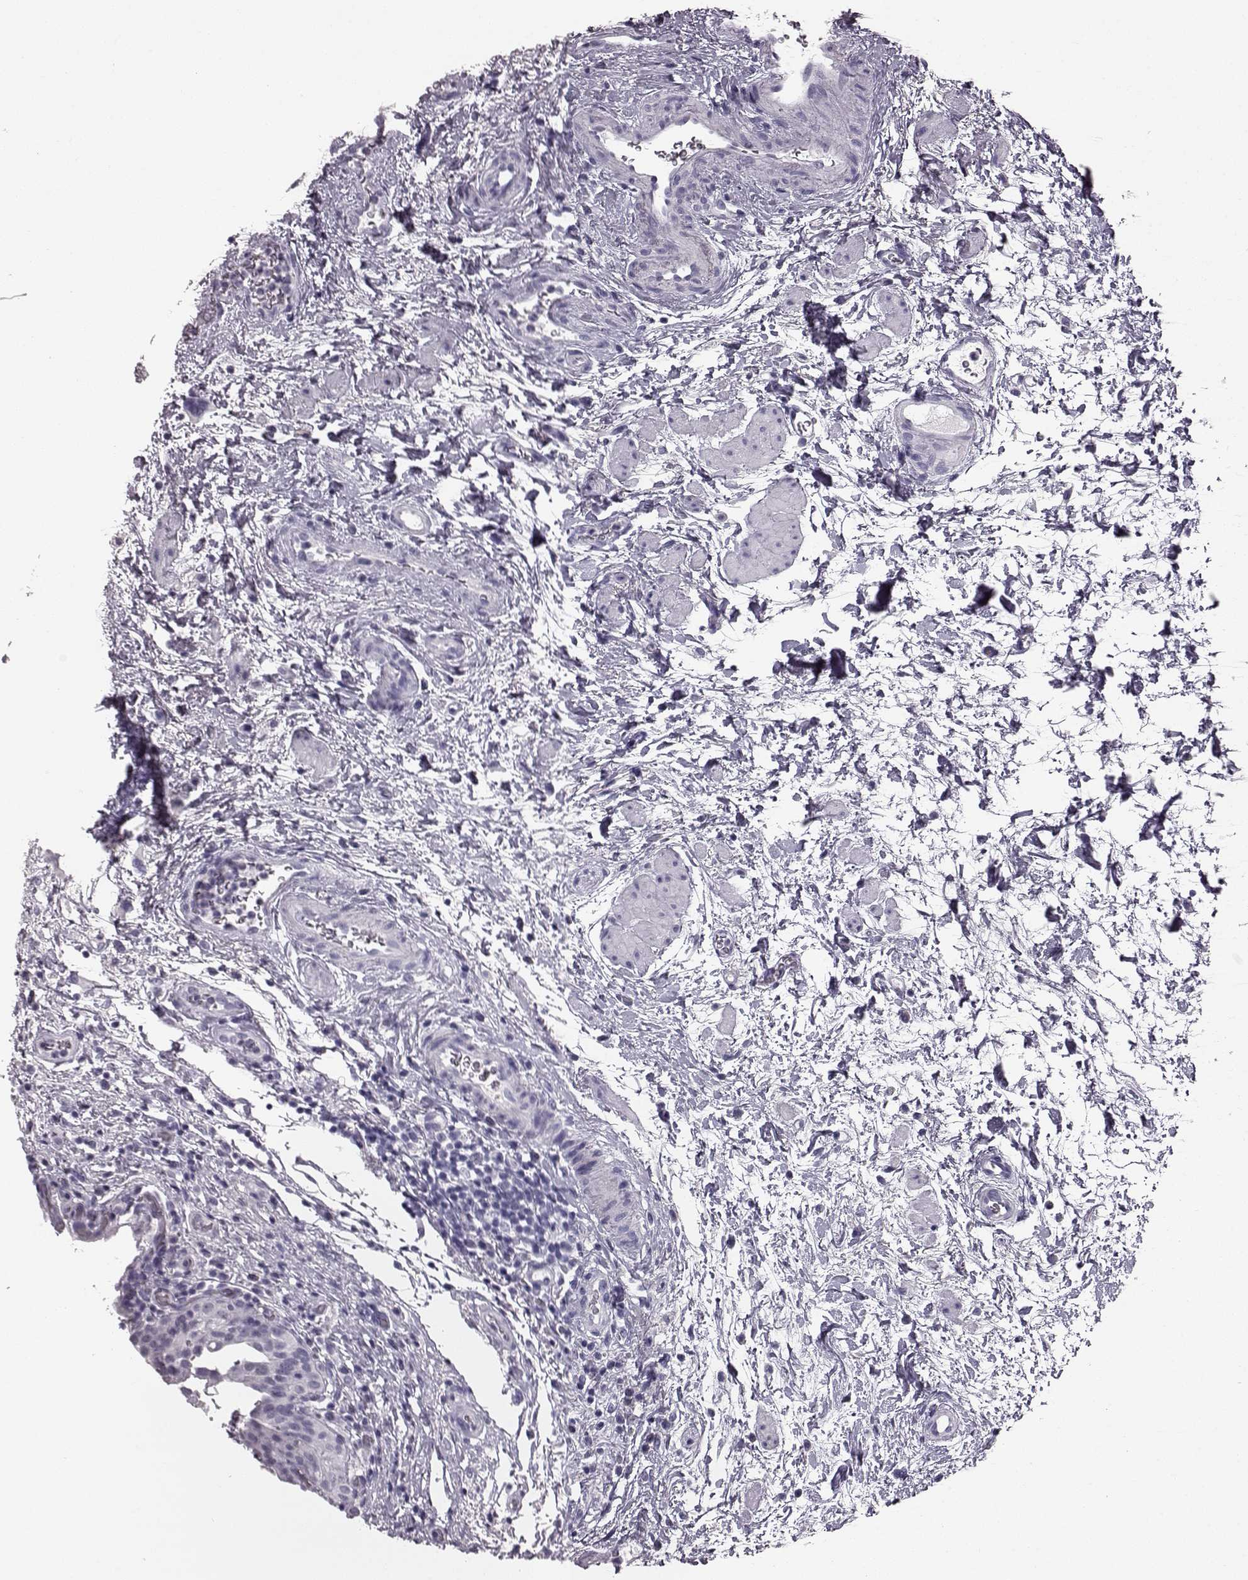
{"staining": {"intensity": "negative", "quantity": "none", "location": "none"}, "tissue": "urinary bladder", "cell_type": "Urothelial cells", "image_type": "normal", "snomed": [{"axis": "morphology", "description": "Normal tissue, NOS"}, {"axis": "topography", "description": "Urinary bladder"}], "caption": "Image shows no protein expression in urothelial cells of benign urinary bladder.", "gene": "AIPL1", "patient": {"sex": "male", "age": 69}}